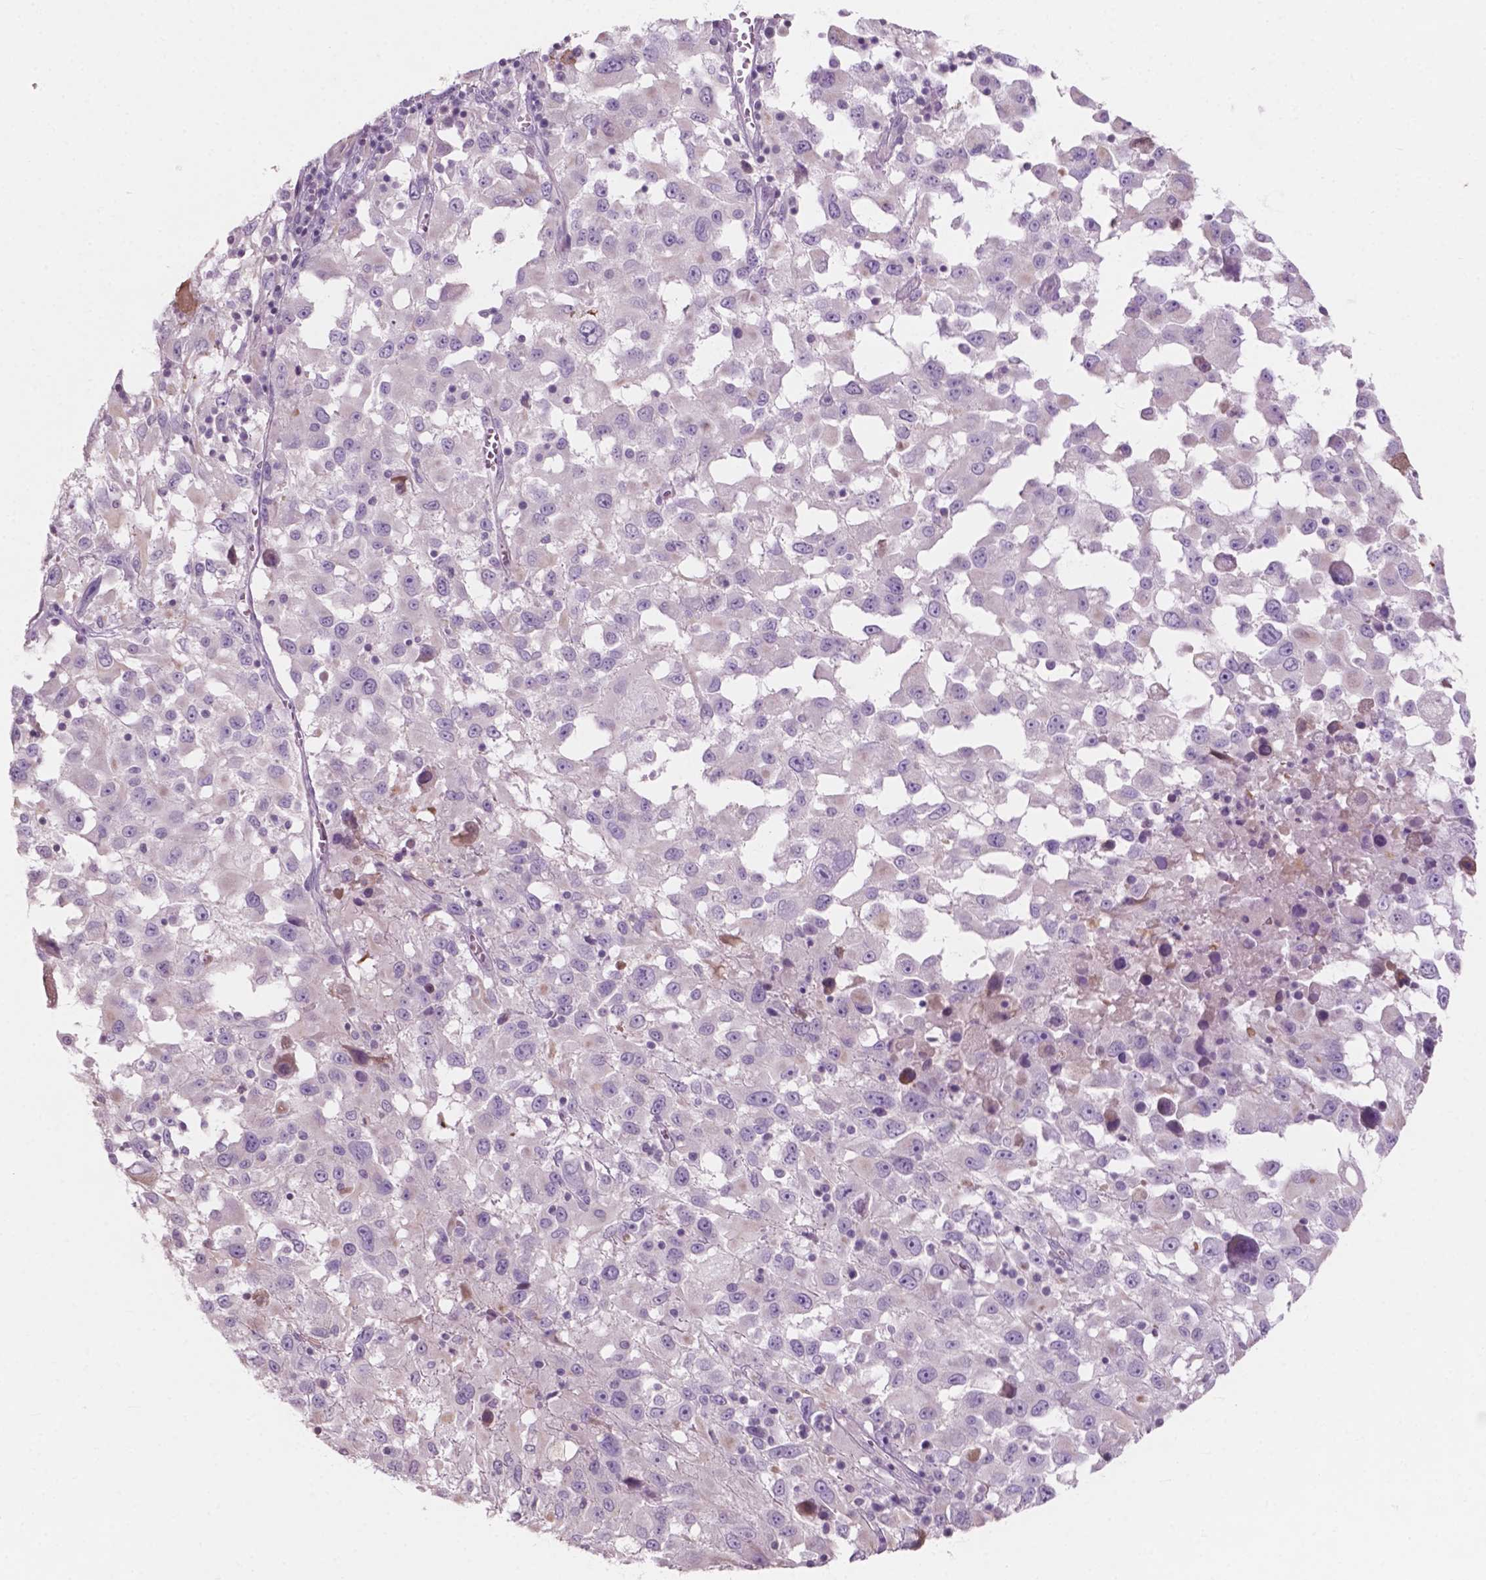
{"staining": {"intensity": "negative", "quantity": "none", "location": "none"}, "tissue": "melanoma", "cell_type": "Tumor cells", "image_type": "cancer", "snomed": [{"axis": "morphology", "description": "Malignant melanoma, Metastatic site"}, {"axis": "topography", "description": "Soft tissue"}], "caption": "IHC image of human malignant melanoma (metastatic site) stained for a protein (brown), which shows no expression in tumor cells.", "gene": "AWAT1", "patient": {"sex": "male", "age": 50}}